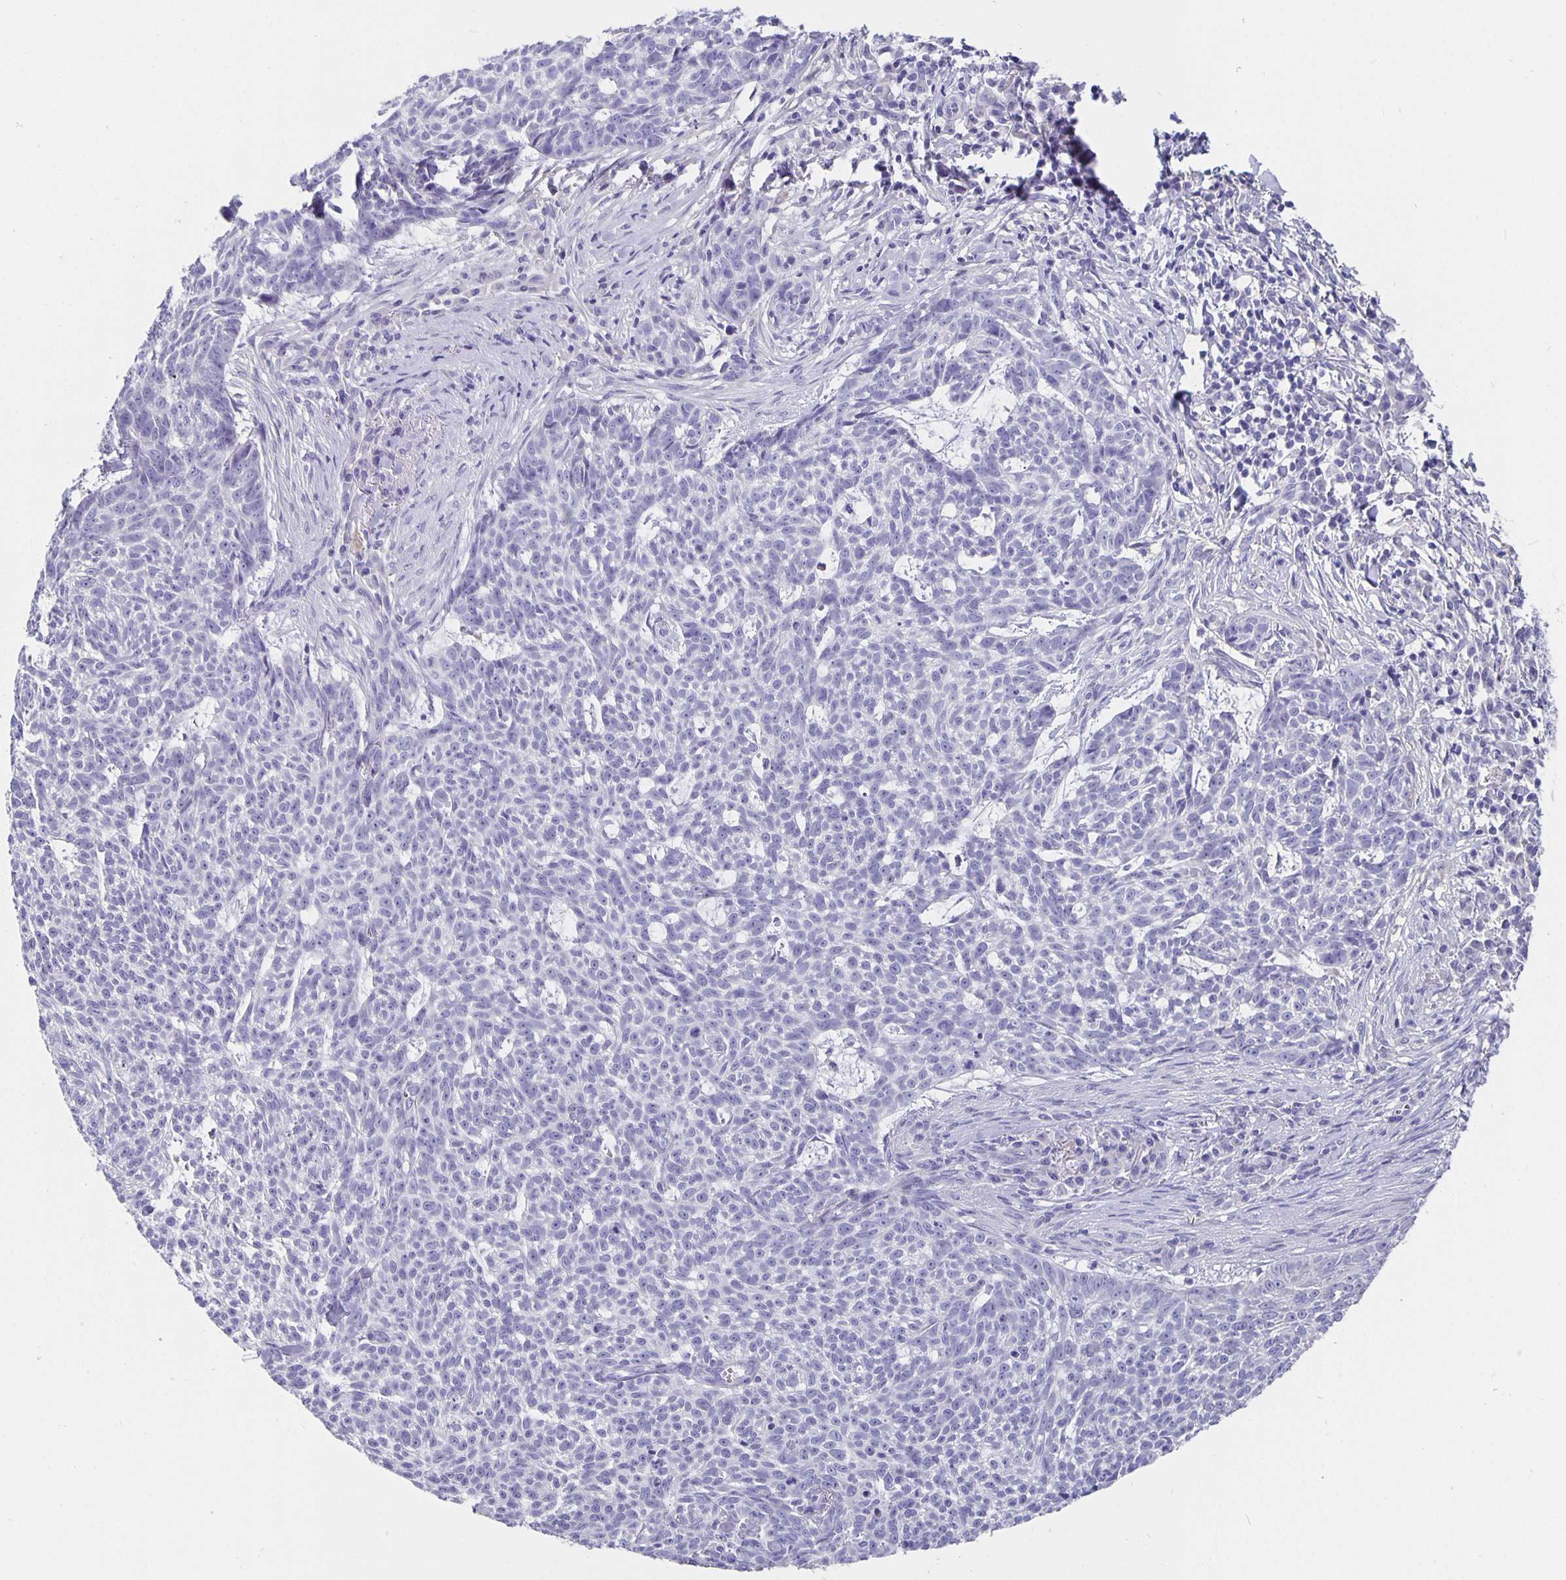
{"staining": {"intensity": "negative", "quantity": "none", "location": "none"}, "tissue": "skin cancer", "cell_type": "Tumor cells", "image_type": "cancer", "snomed": [{"axis": "morphology", "description": "Basal cell carcinoma"}, {"axis": "topography", "description": "Skin"}], "caption": "Tumor cells show no significant staining in skin basal cell carcinoma.", "gene": "CFAP74", "patient": {"sex": "female", "age": 93}}